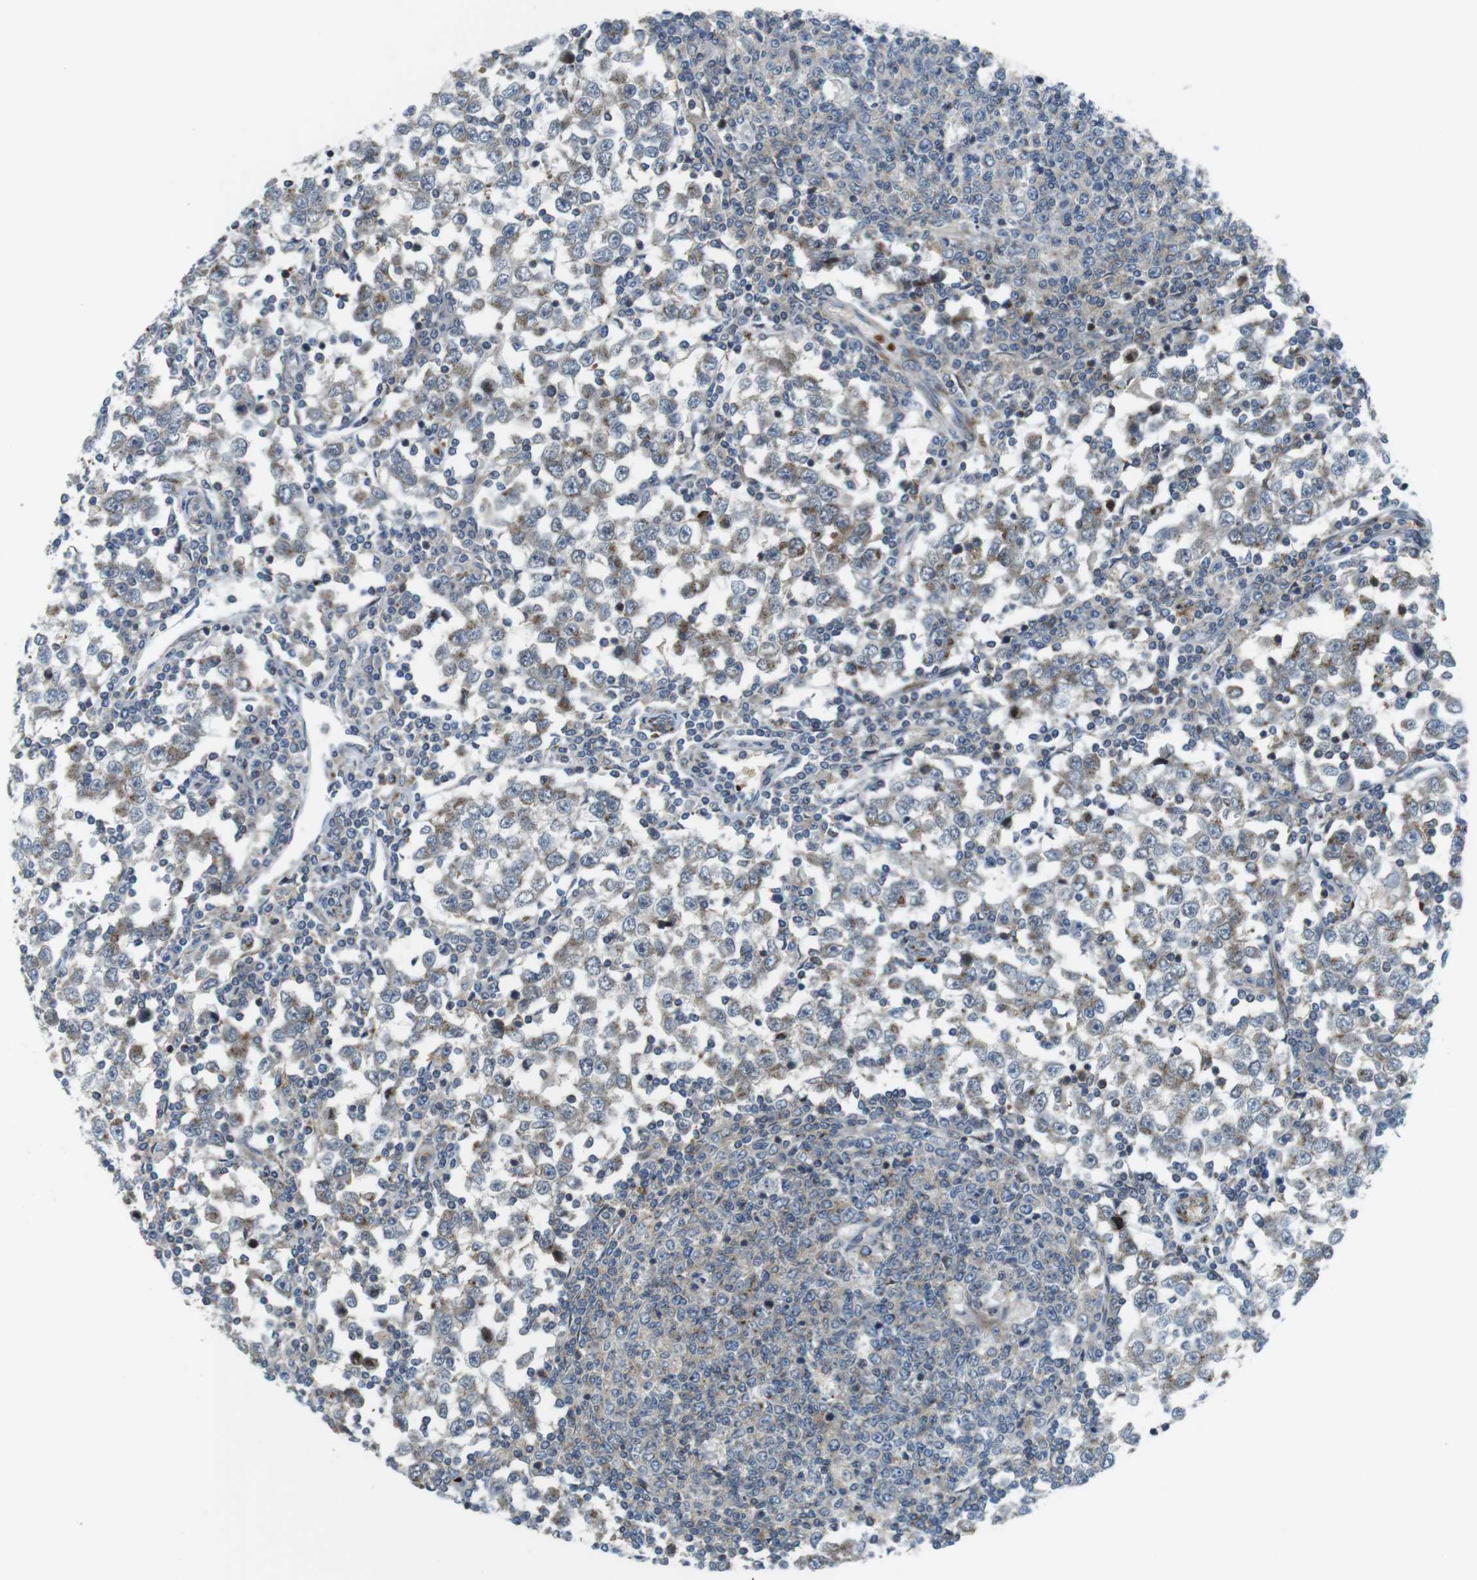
{"staining": {"intensity": "weak", "quantity": "25%-75%", "location": "cytoplasmic/membranous"}, "tissue": "testis cancer", "cell_type": "Tumor cells", "image_type": "cancer", "snomed": [{"axis": "morphology", "description": "Seminoma, NOS"}, {"axis": "topography", "description": "Testis"}], "caption": "Immunohistochemistry (IHC) of testis seminoma demonstrates low levels of weak cytoplasmic/membranous positivity in approximately 25%-75% of tumor cells.", "gene": "CUL7", "patient": {"sex": "male", "age": 65}}